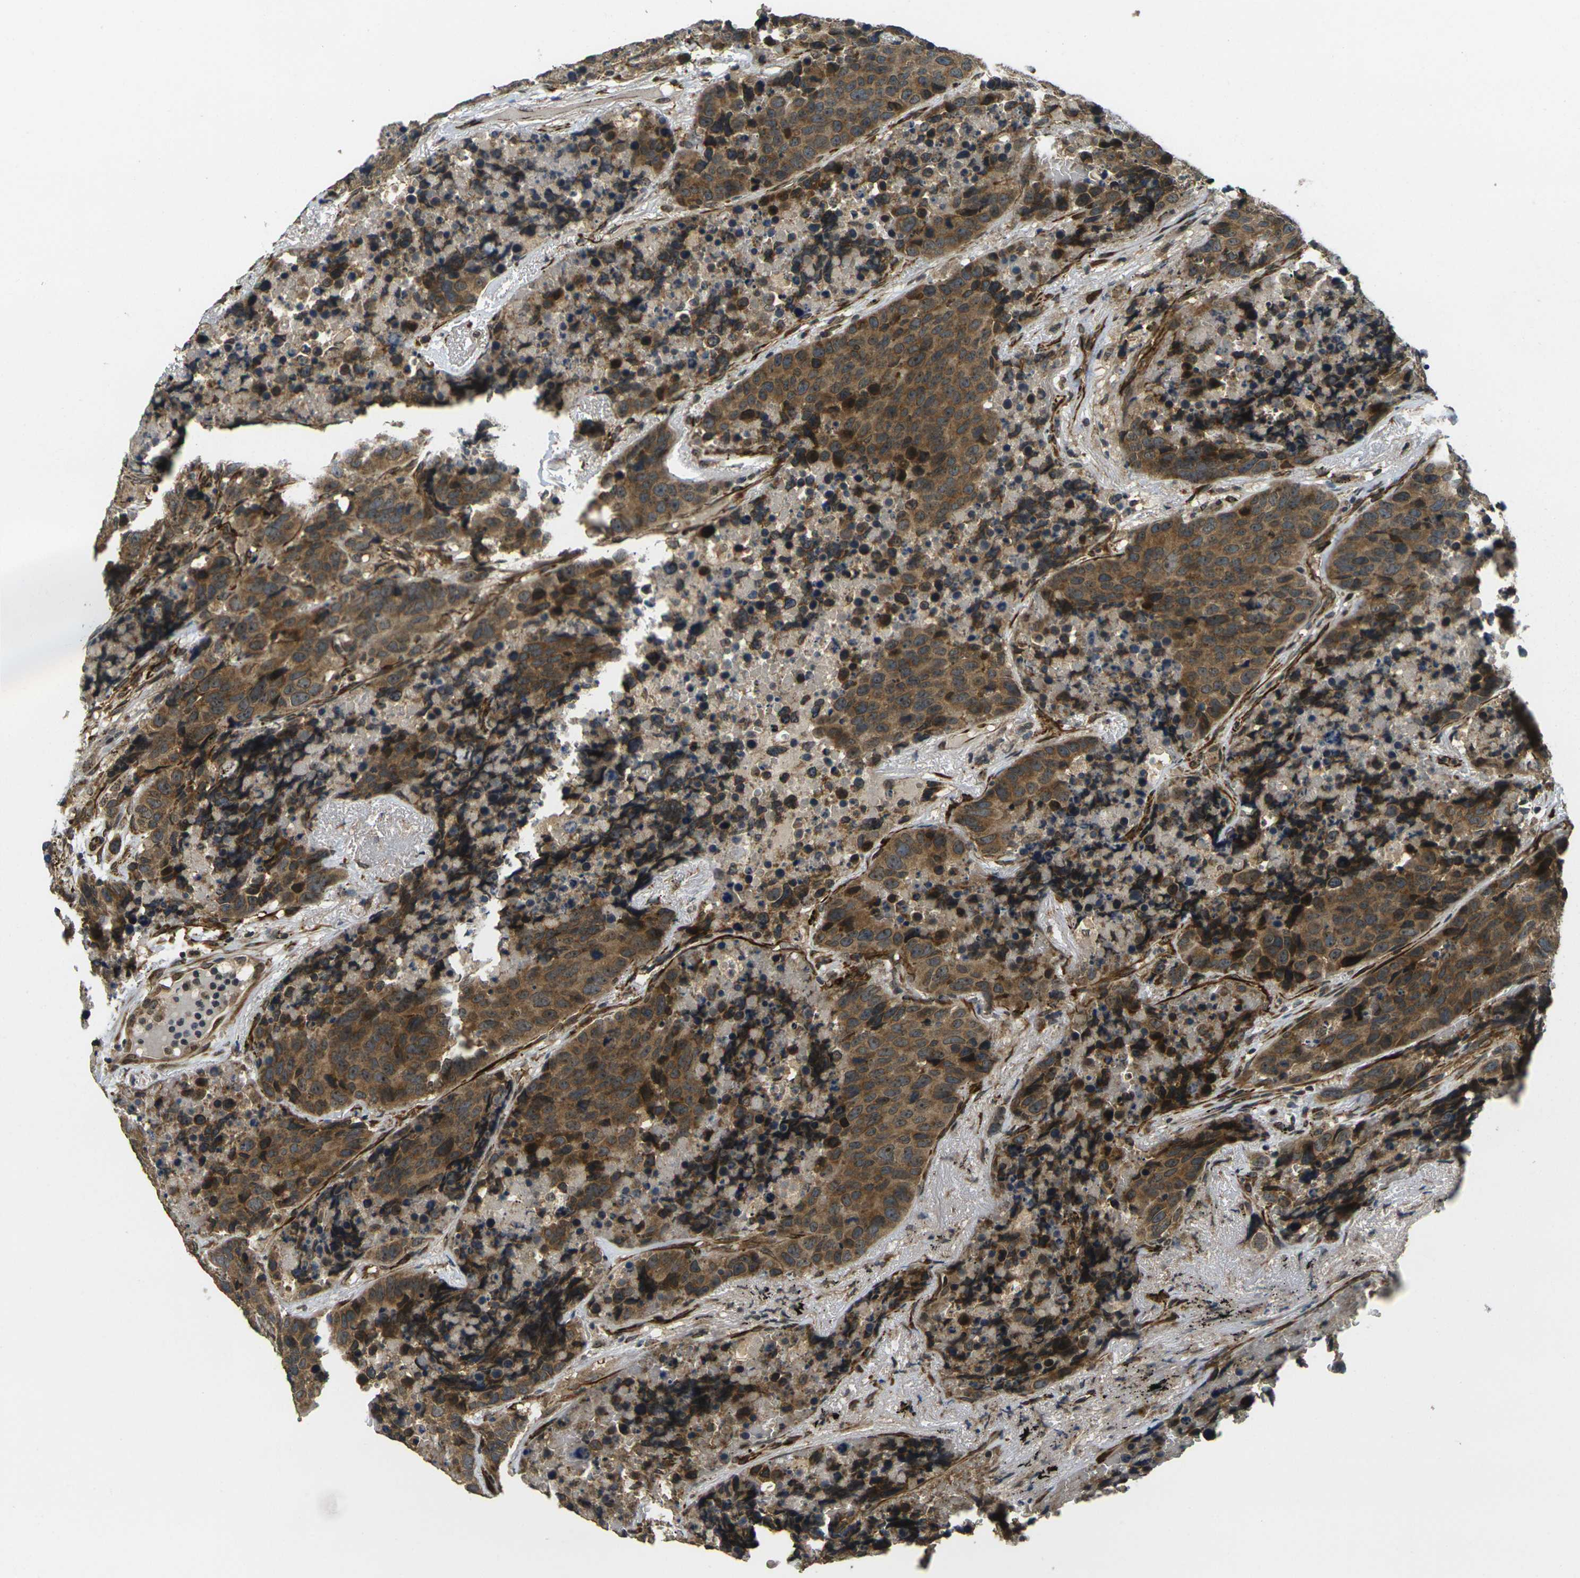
{"staining": {"intensity": "moderate", "quantity": ">75%", "location": "cytoplasmic/membranous"}, "tissue": "carcinoid", "cell_type": "Tumor cells", "image_type": "cancer", "snomed": [{"axis": "morphology", "description": "Carcinoid, malignant, NOS"}, {"axis": "topography", "description": "Lung"}], "caption": "Immunohistochemical staining of malignant carcinoid reveals medium levels of moderate cytoplasmic/membranous staining in about >75% of tumor cells.", "gene": "FUT11", "patient": {"sex": "male", "age": 60}}